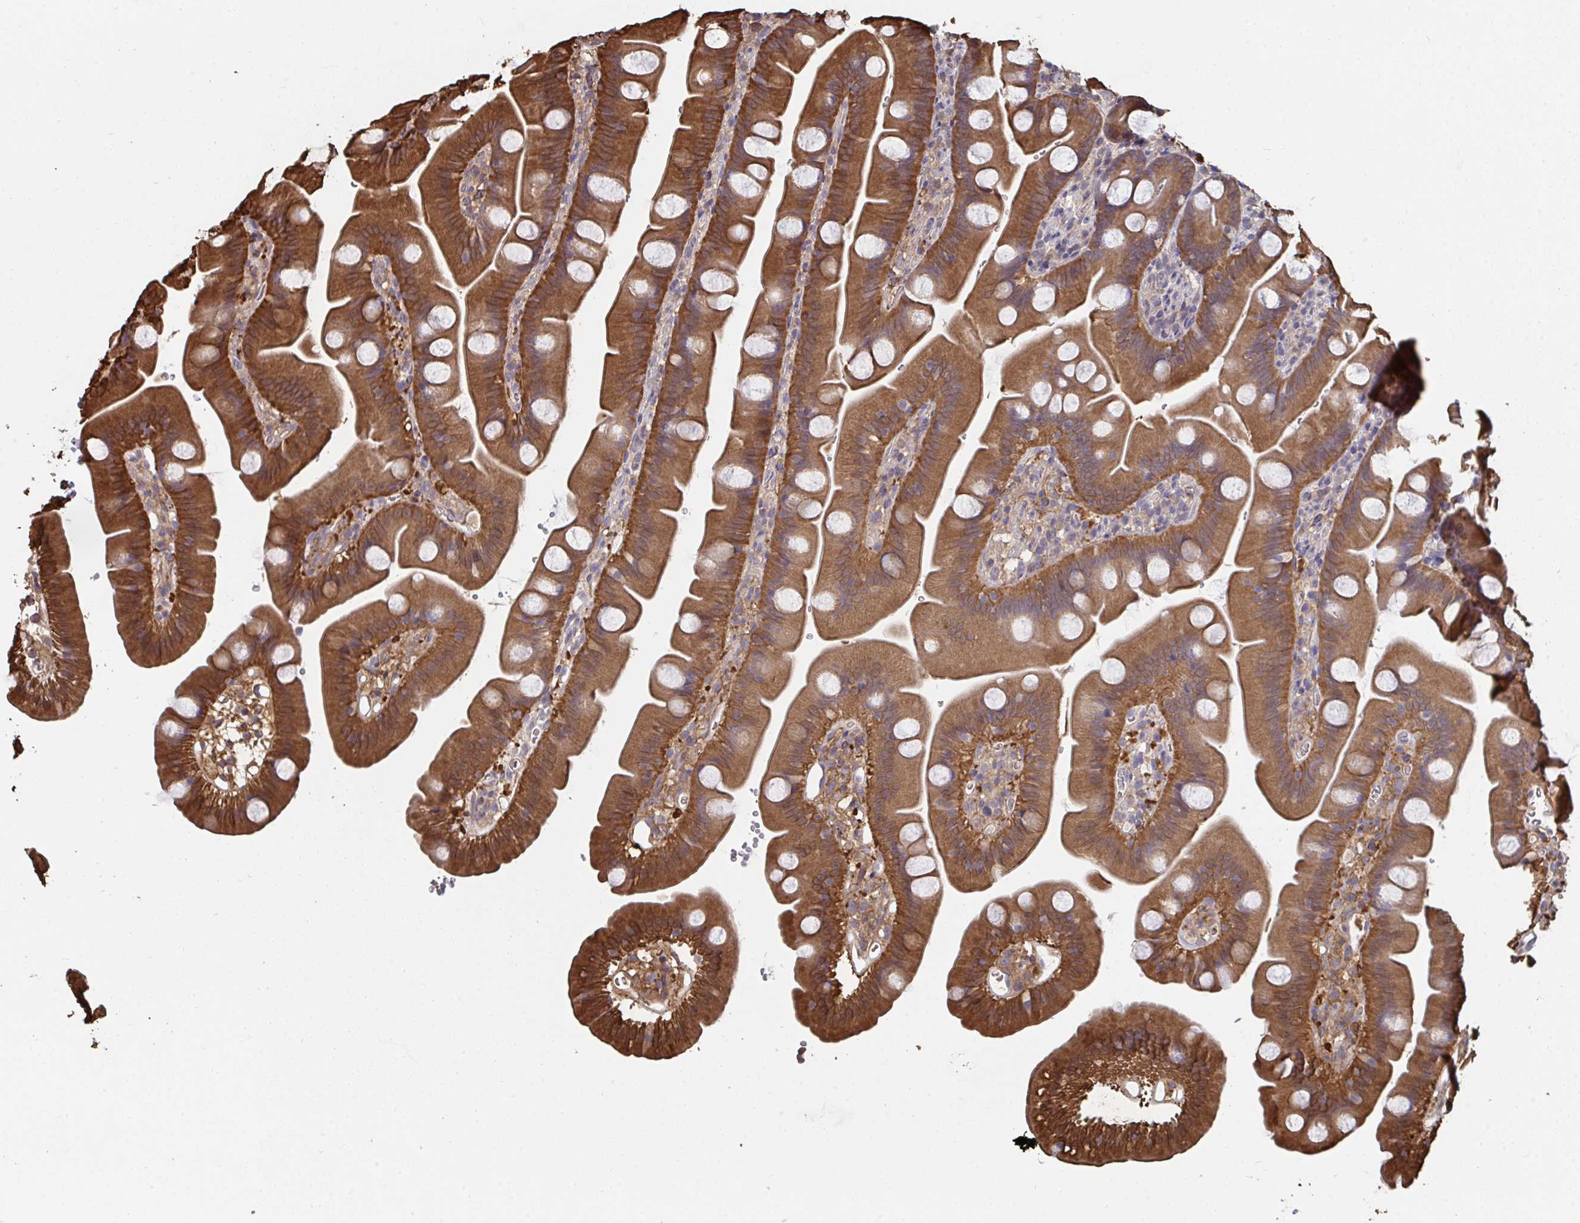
{"staining": {"intensity": "moderate", "quantity": ">75%", "location": "cytoplasmic/membranous"}, "tissue": "small intestine", "cell_type": "Glandular cells", "image_type": "normal", "snomed": [{"axis": "morphology", "description": "Normal tissue, NOS"}, {"axis": "topography", "description": "Small intestine"}], "caption": "Immunohistochemistry (IHC) micrograph of benign human small intestine stained for a protein (brown), which displays medium levels of moderate cytoplasmic/membranous staining in approximately >75% of glandular cells.", "gene": "TTC9C", "patient": {"sex": "female", "age": 68}}